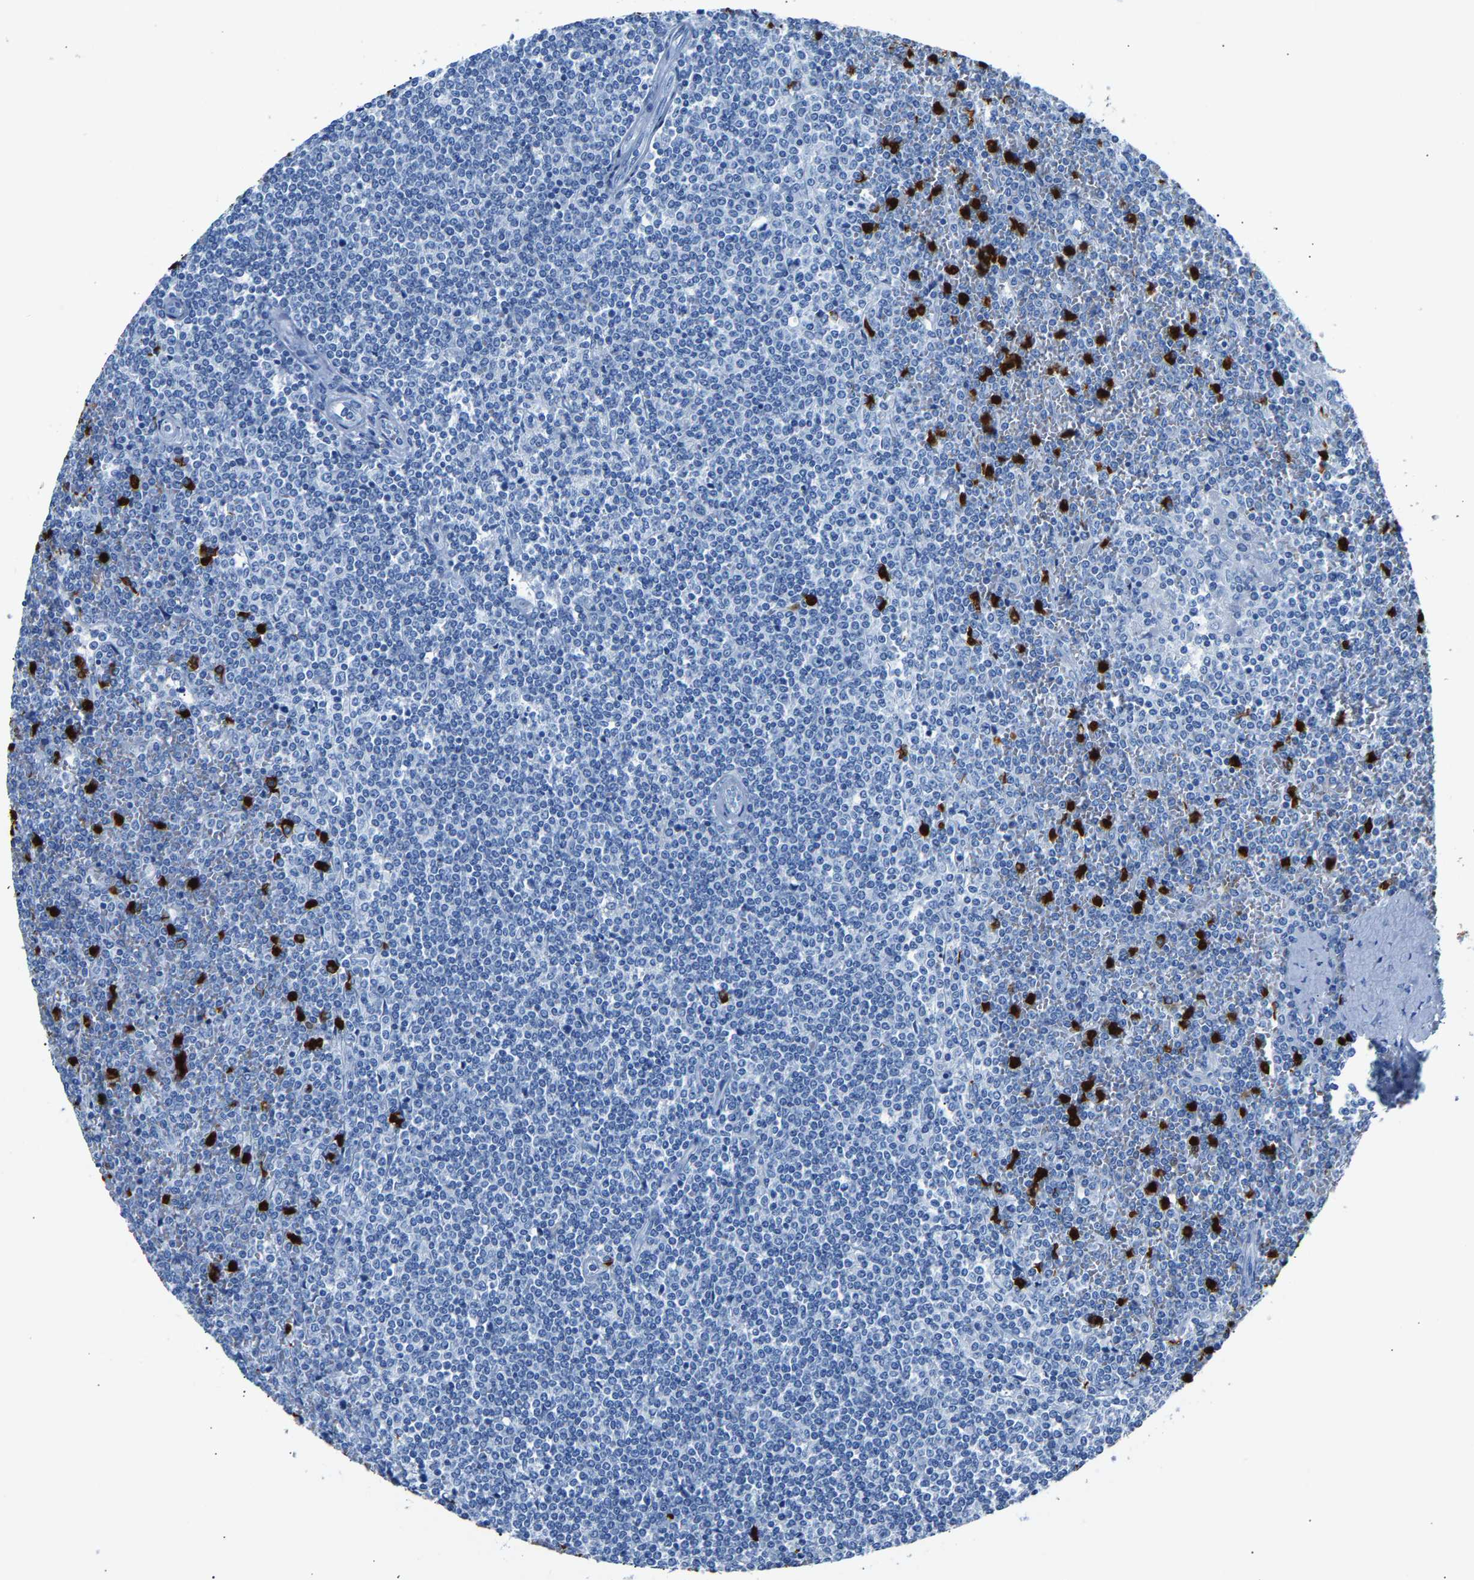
{"staining": {"intensity": "negative", "quantity": "none", "location": "none"}, "tissue": "lymphoma", "cell_type": "Tumor cells", "image_type": "cancer", "snomed": [{"axis": "morphology", "description": "Malignant lymphoma, non-Hodgkin's type, Low grade"}, {"axis": "topography", "description": "Spleen"}], "caption": "Human lymphoma stained for a protein using immunohistochemistry exhibits no staining in tumor cells.", "gene": "S100P", "patient": {"sex": "female", "age": 19}}